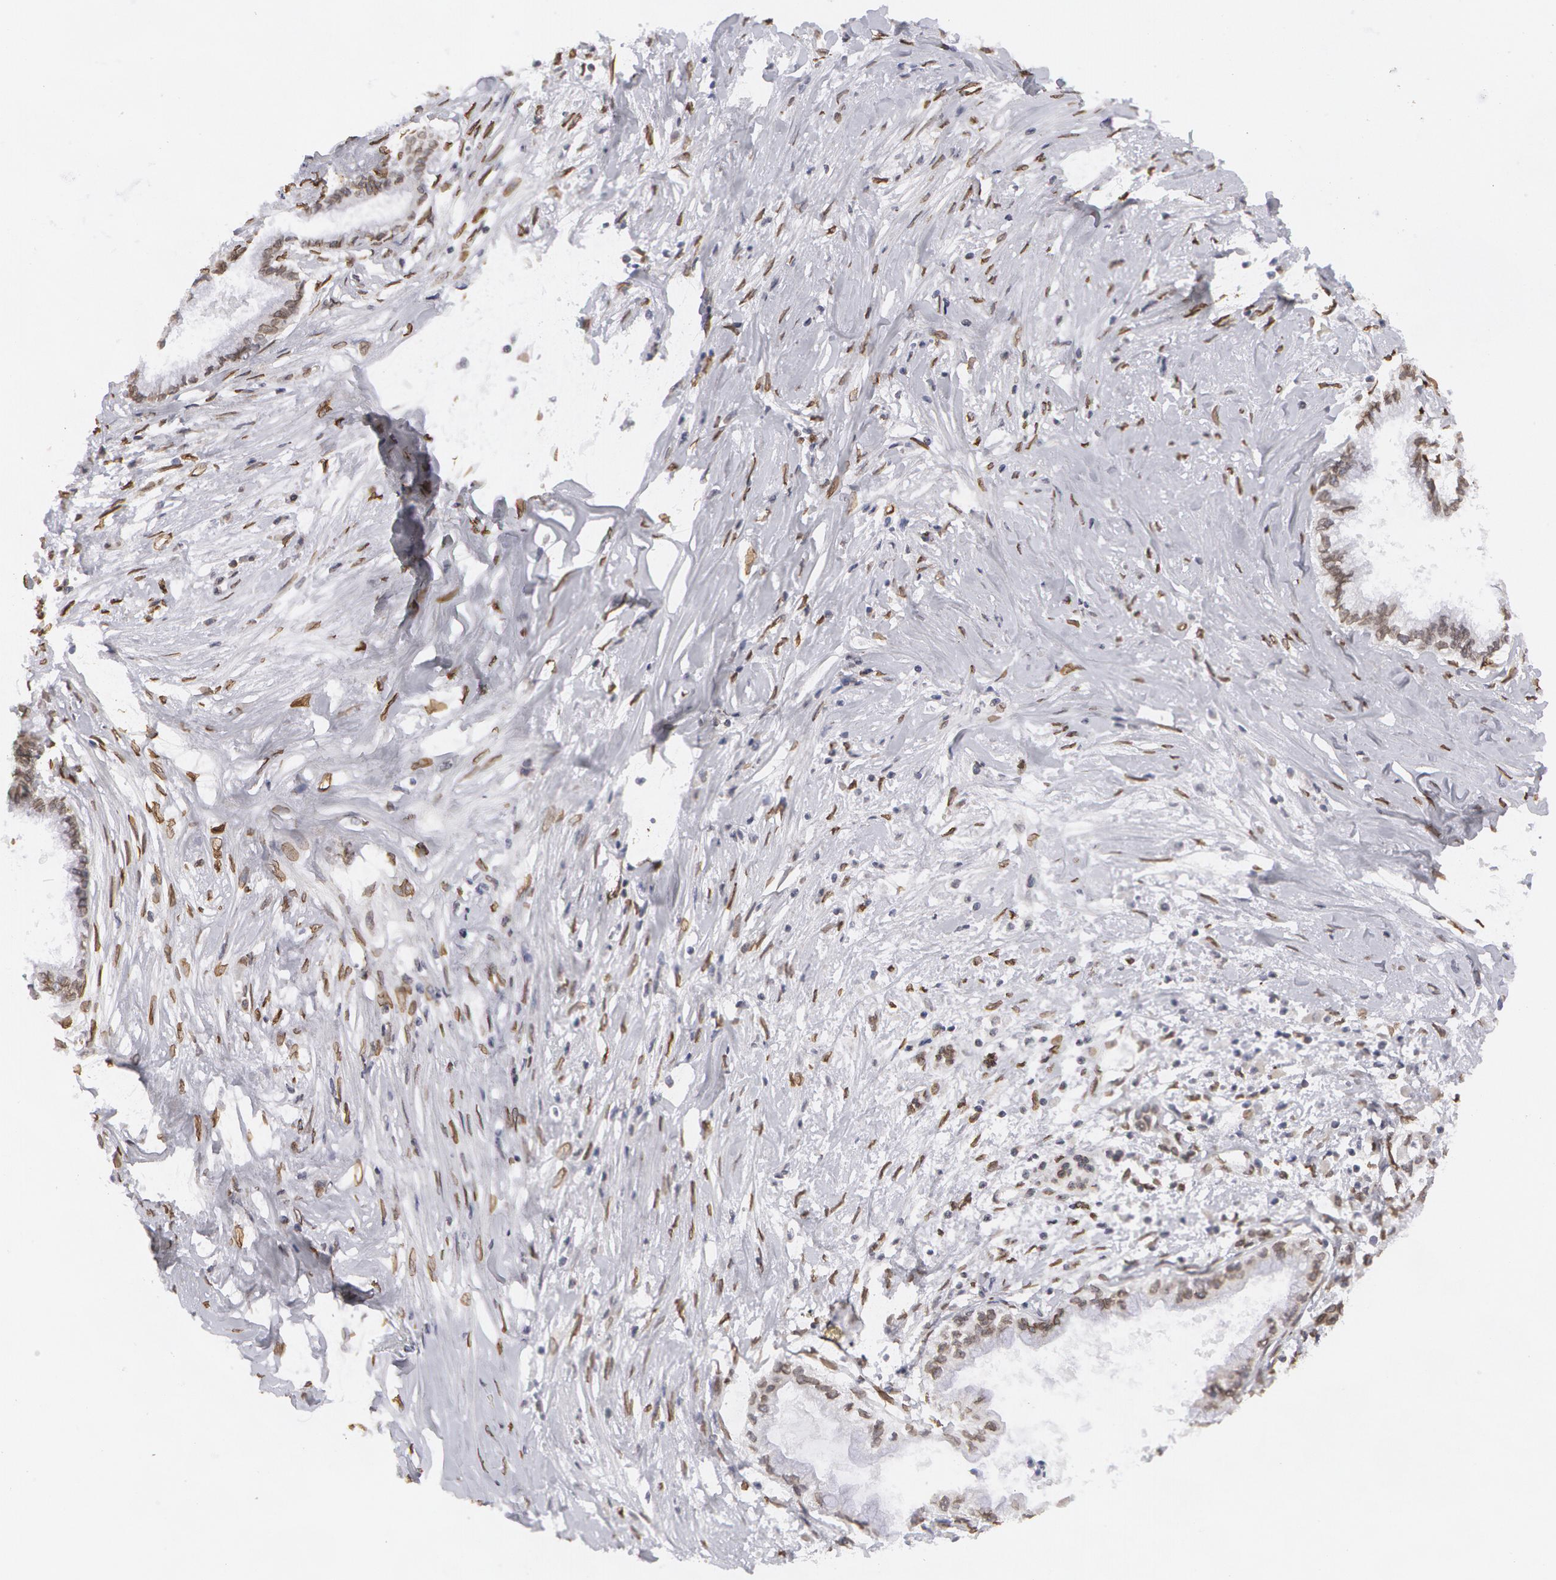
{"staining": {"intensity": "moderate", "quantity": "25%-75%", "location": "nuclear"}, "tissue": "pancreatic cancer", "cell_type": "Tumor cells", "image_type": "cancer", "snomed": [{"axis": "morphology", "description": "Adenocarcinoma, NOS"}, {"axis": "topography", "description": "Pancreas"}], "caption": "A brown stain highlights moderate nuclear staining of a protein in adenocarcinoma (pancreatic) tumor cells.", "gene": "EMD", "patient": {"sex": "female", "age": 64}}